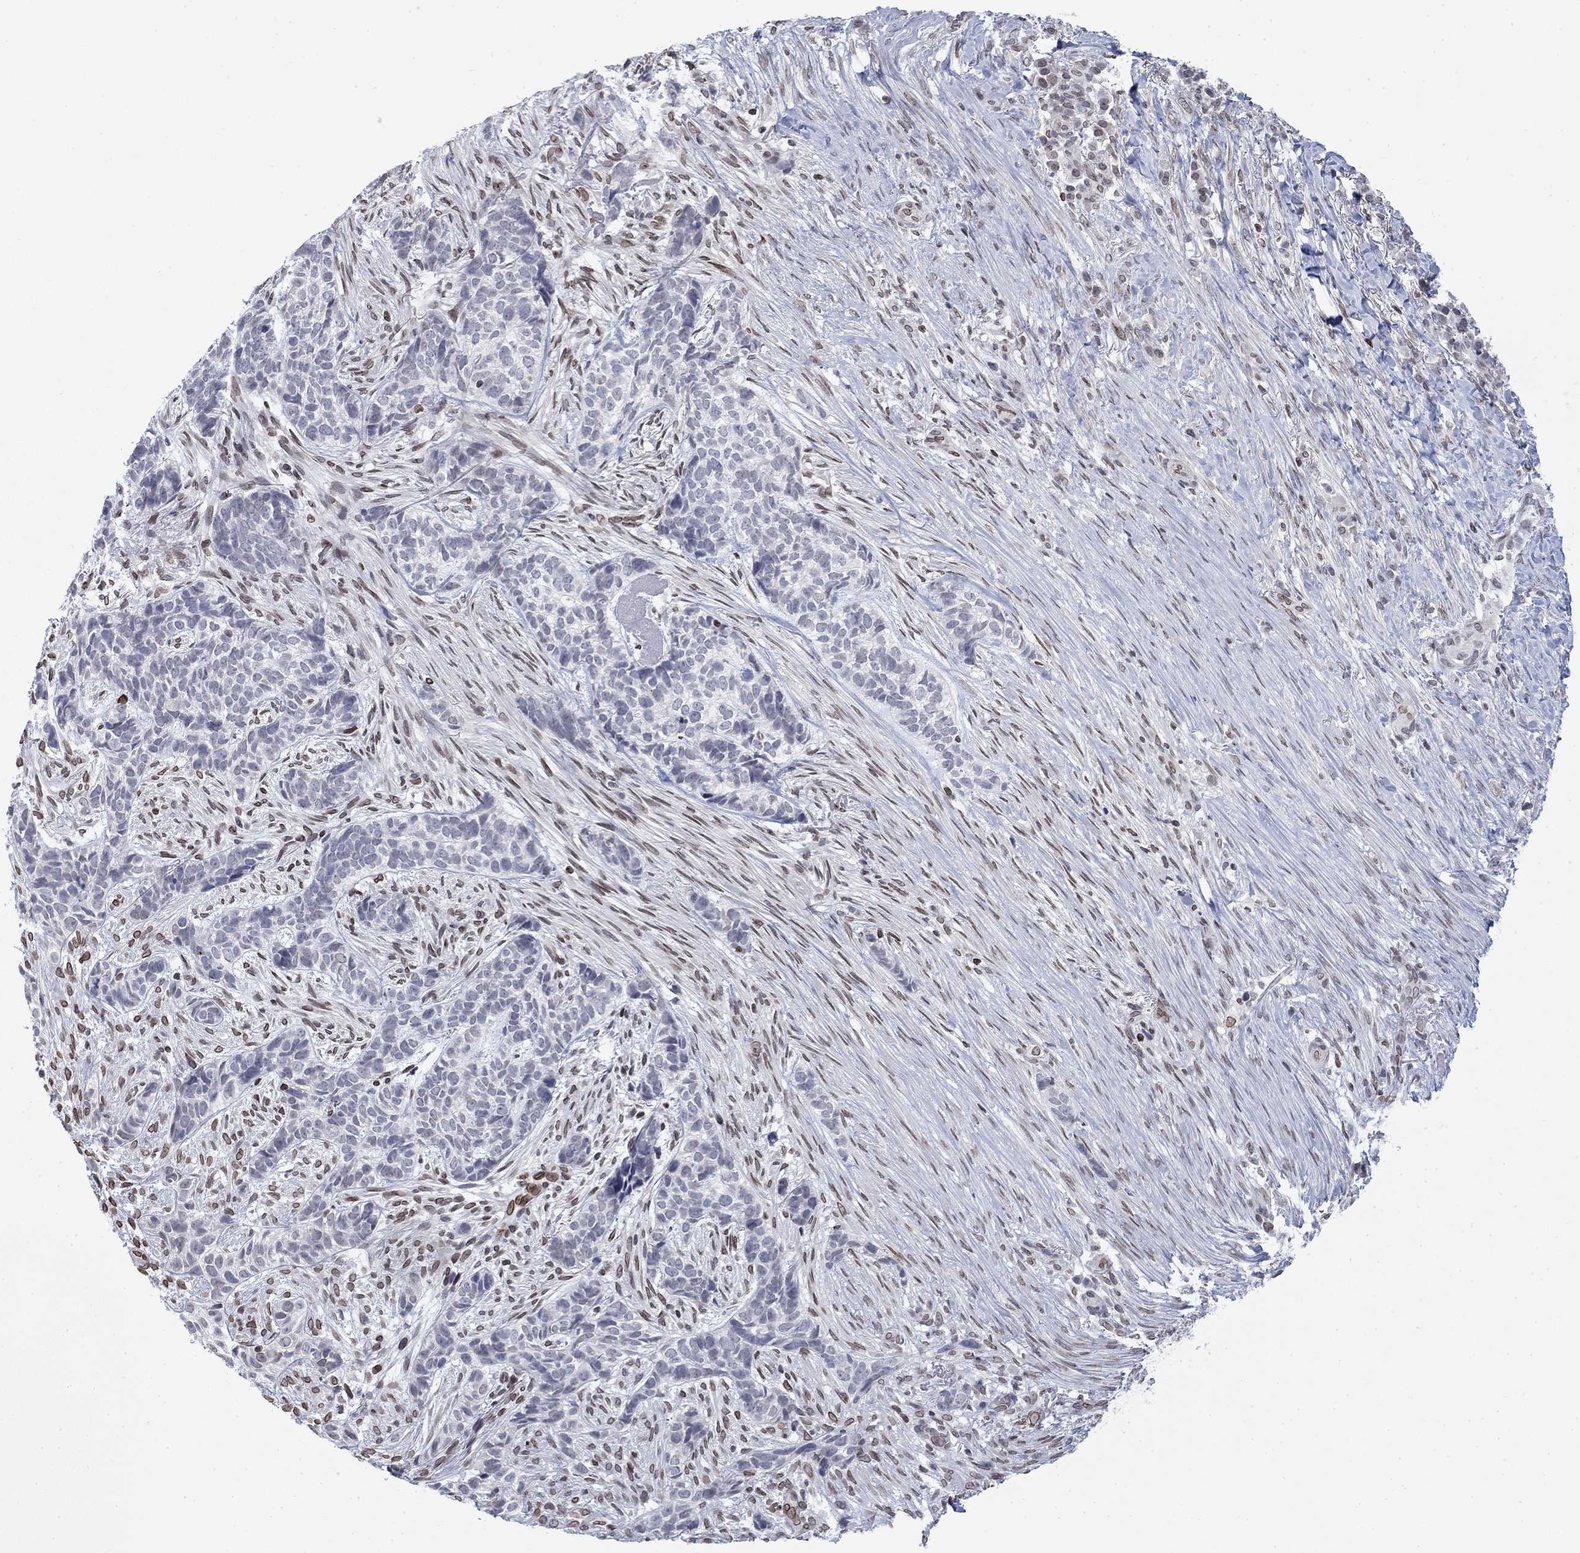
{"staining": {"intensity": "negative", "quantity": "none", "location": "none"}, "tissue": "skin cancer", "cell_type": "Tumor cells", "image_type": "cancer", "snomed": [{"axis": "morphology", "description": "Basal cell carcinoma"}, {"axis": "topography", "description": "Skin"}], "caption": "Immunohistochemical staining of skin cancer (basal cell carcinoma) exhibits no significant staining in tumor cells. (Stains: DAB (3,3'-diaminobenzidine) immunohistochemistry with hematoxylin counter stain, Microscopy: brightfield microscopy at high magnification).", "gene": "TOR1AIP1", "patient": {"sex": "female", "age": 69}}